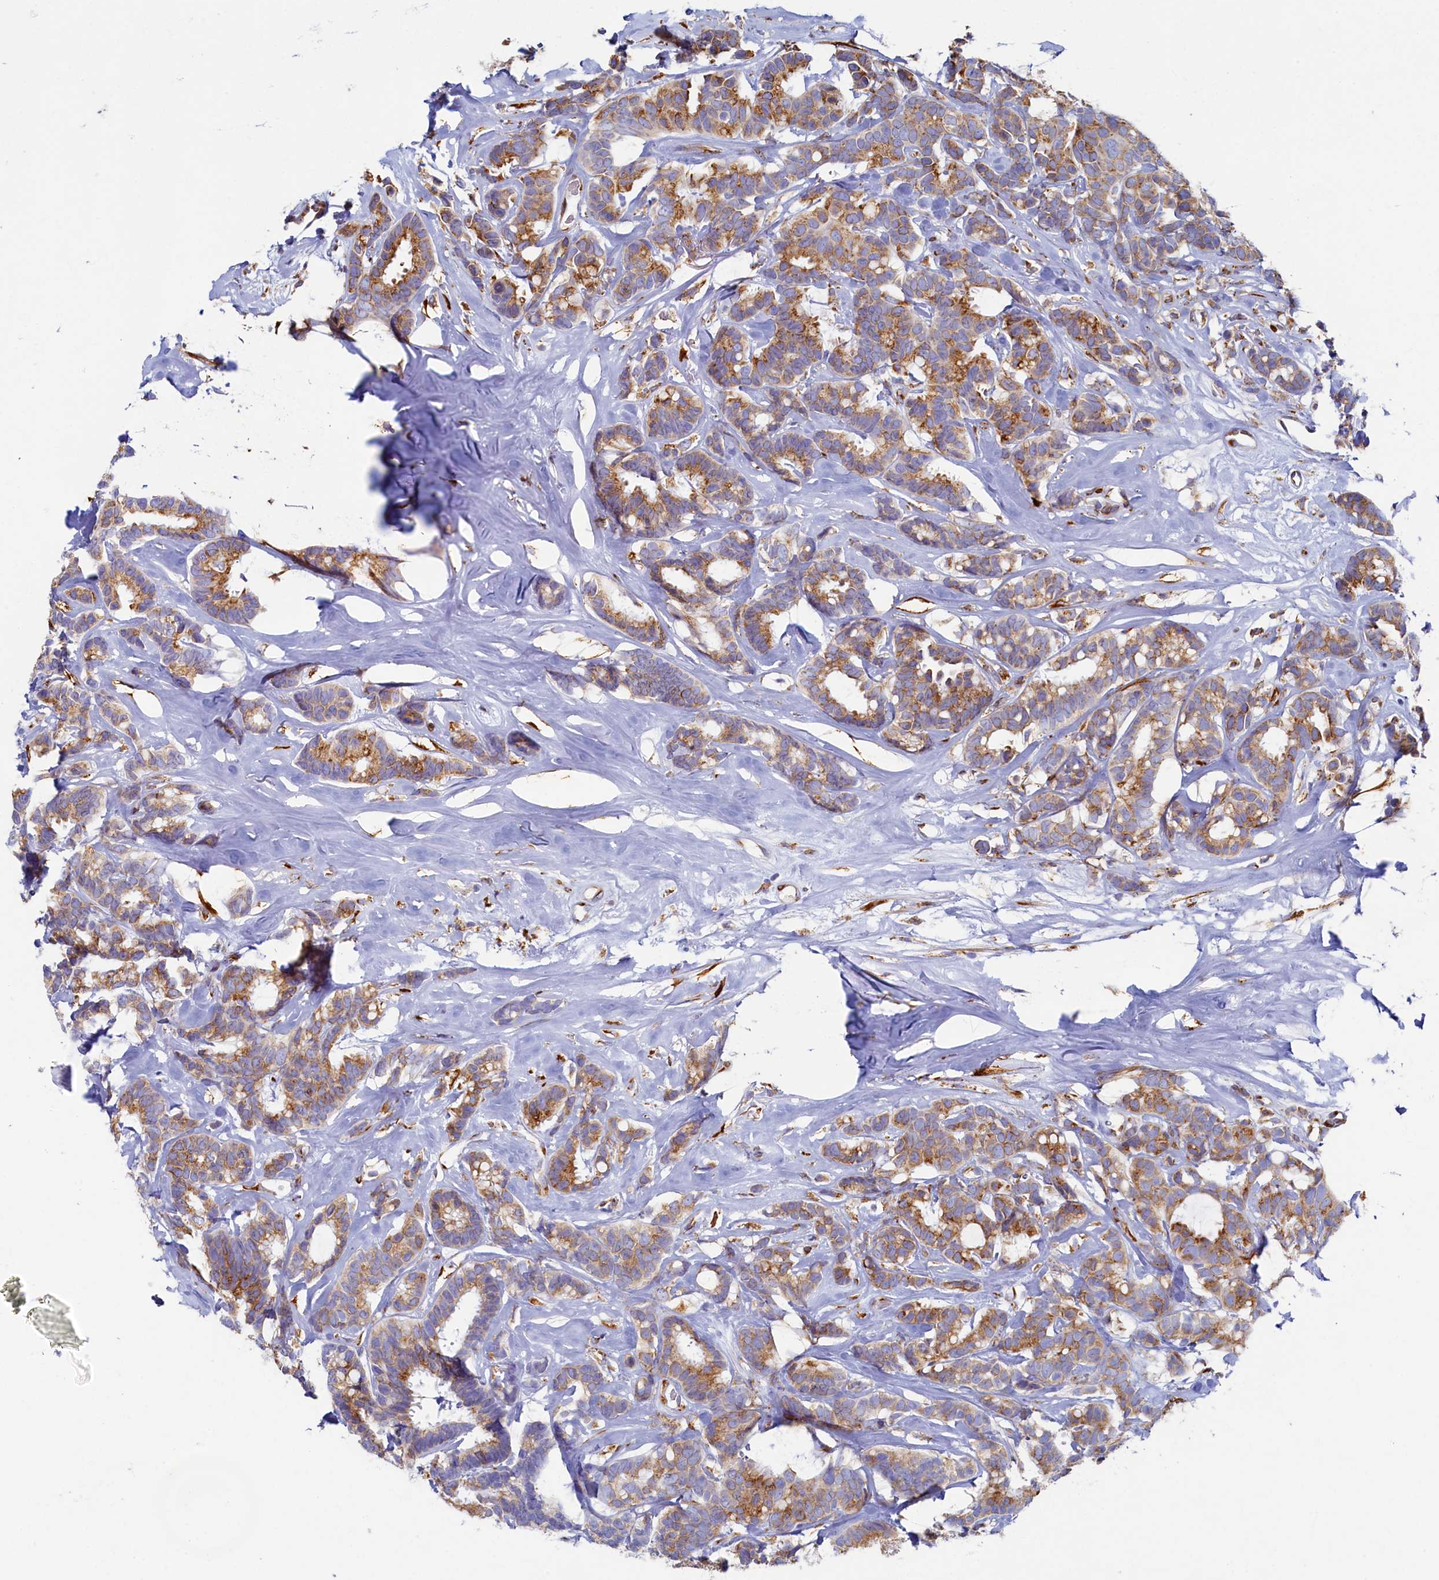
{"staining": {"intensity": "moderate", "quantity": ">75%", "location": "cytoplasmic/membranous"}, "tissue": "breast cancer", "cell_type": "Tumor cells", "image_type": "cancer", "snomed": [{"axis": "morphology", "description": "Duct carcinoma"}, {"axis": "topography", "description": "Breast"}], "caption": "About >75% of tumor cells in breast cancer show moderate cytoplasmic/membranous protein positivity as visualized by brown immunohistochemical staining.", "gene": "TMEM18", "patient": {"sex": "female", "age": 87}}